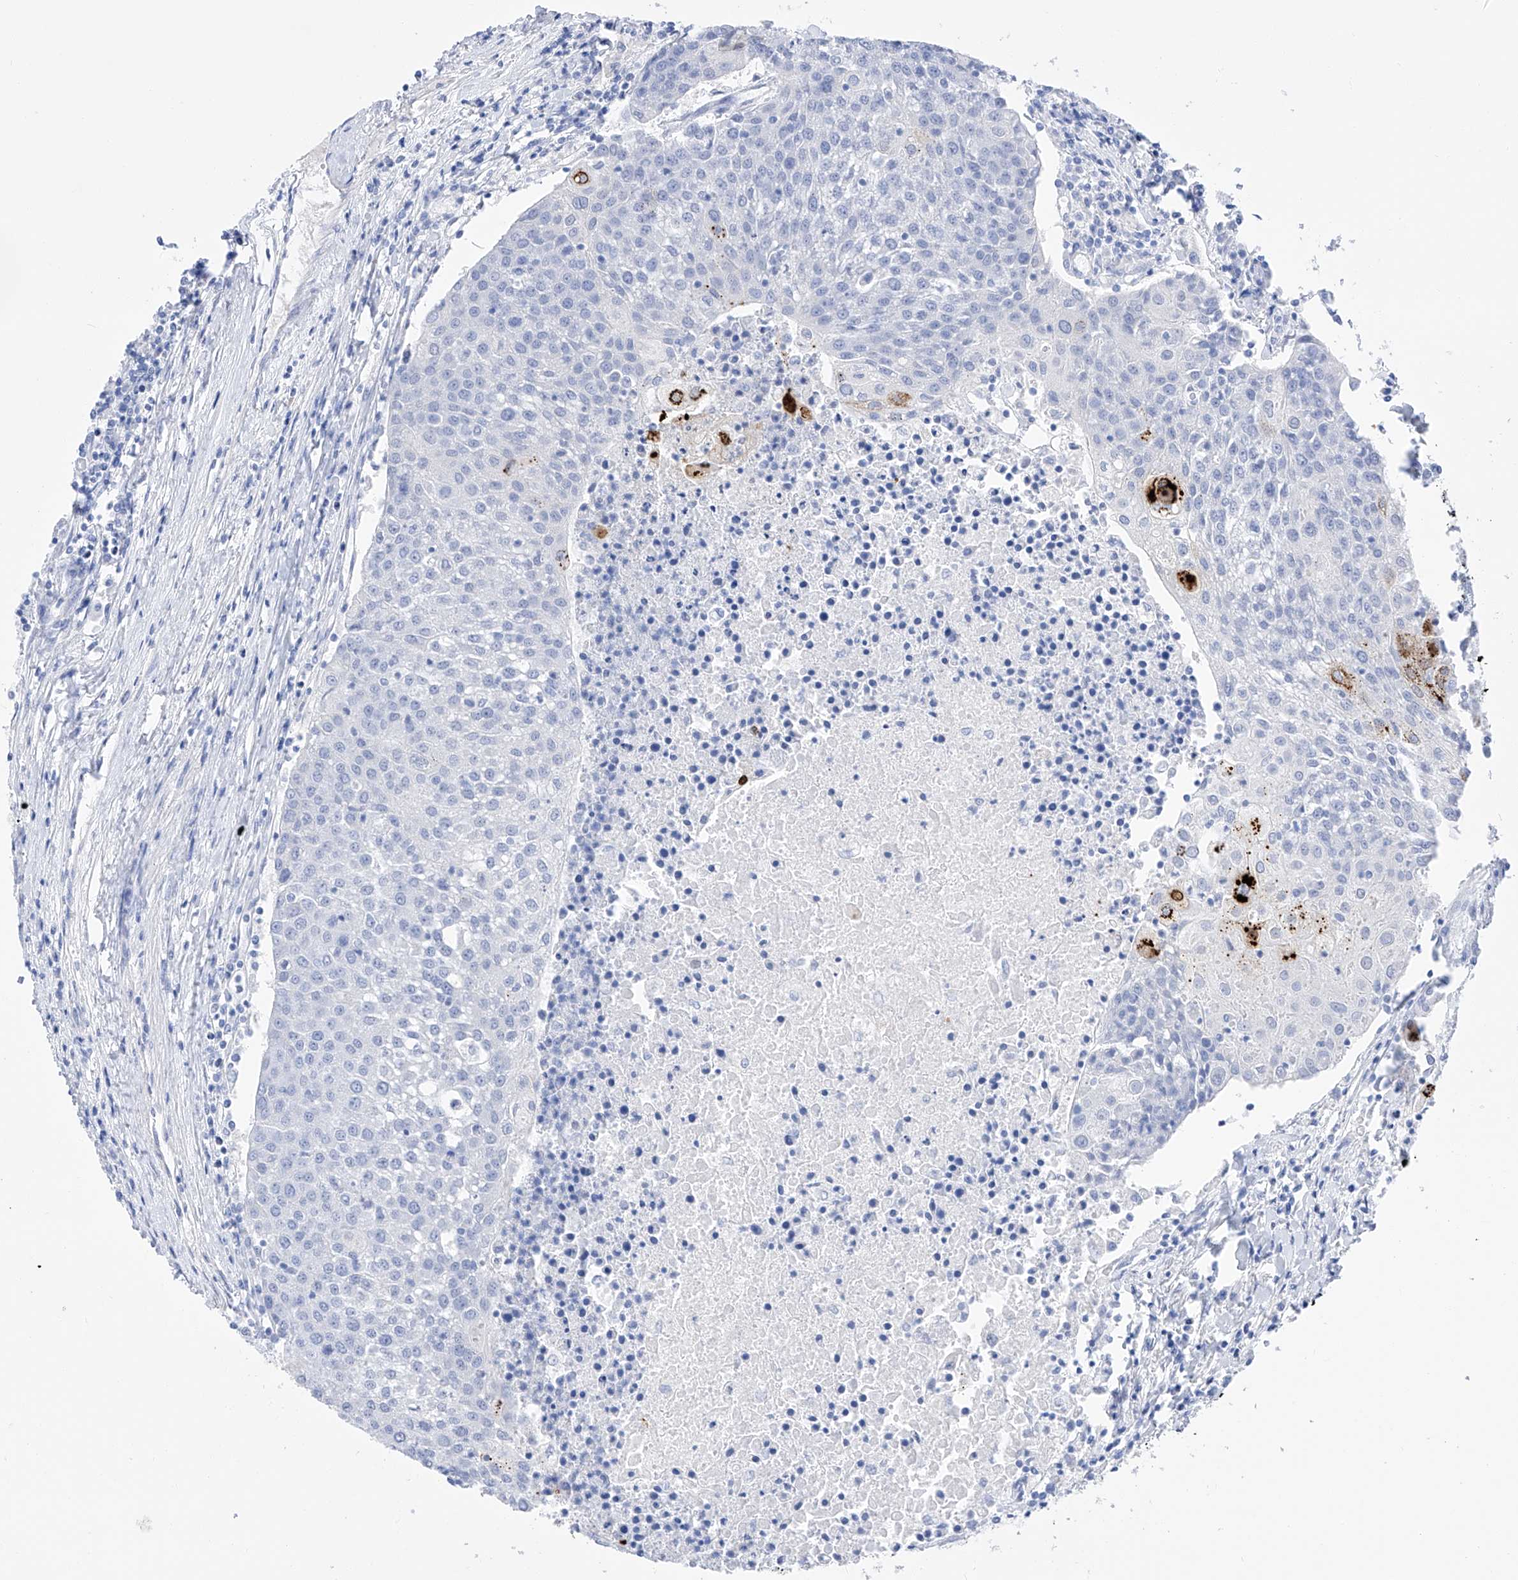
{"staining": {"intensity": "strong", "quantity": "<25%", "location": "cytoplasmic/membranous"}, "tissue": "urothelial cancer", "cell_type": "Tumor cells", "image_type": "cancer", "snomed": [{"axis": "morphology", "description": "Urothelial carcinoma, High grade"}, {"axis": "topography", "description": "Urinary bladder"}], "caption": "Urothelial cancer tissue shows strong cytoplasmic/membranous staining in about <25% of tumor cells Using DAB (3,3'-diaminobenzidine) (brown) and hematoxylin (blue) stains, captured at high magnification using brightfield microscopy.", "gene": "FLG", "patient": {"sex": "female", "age": 85}}